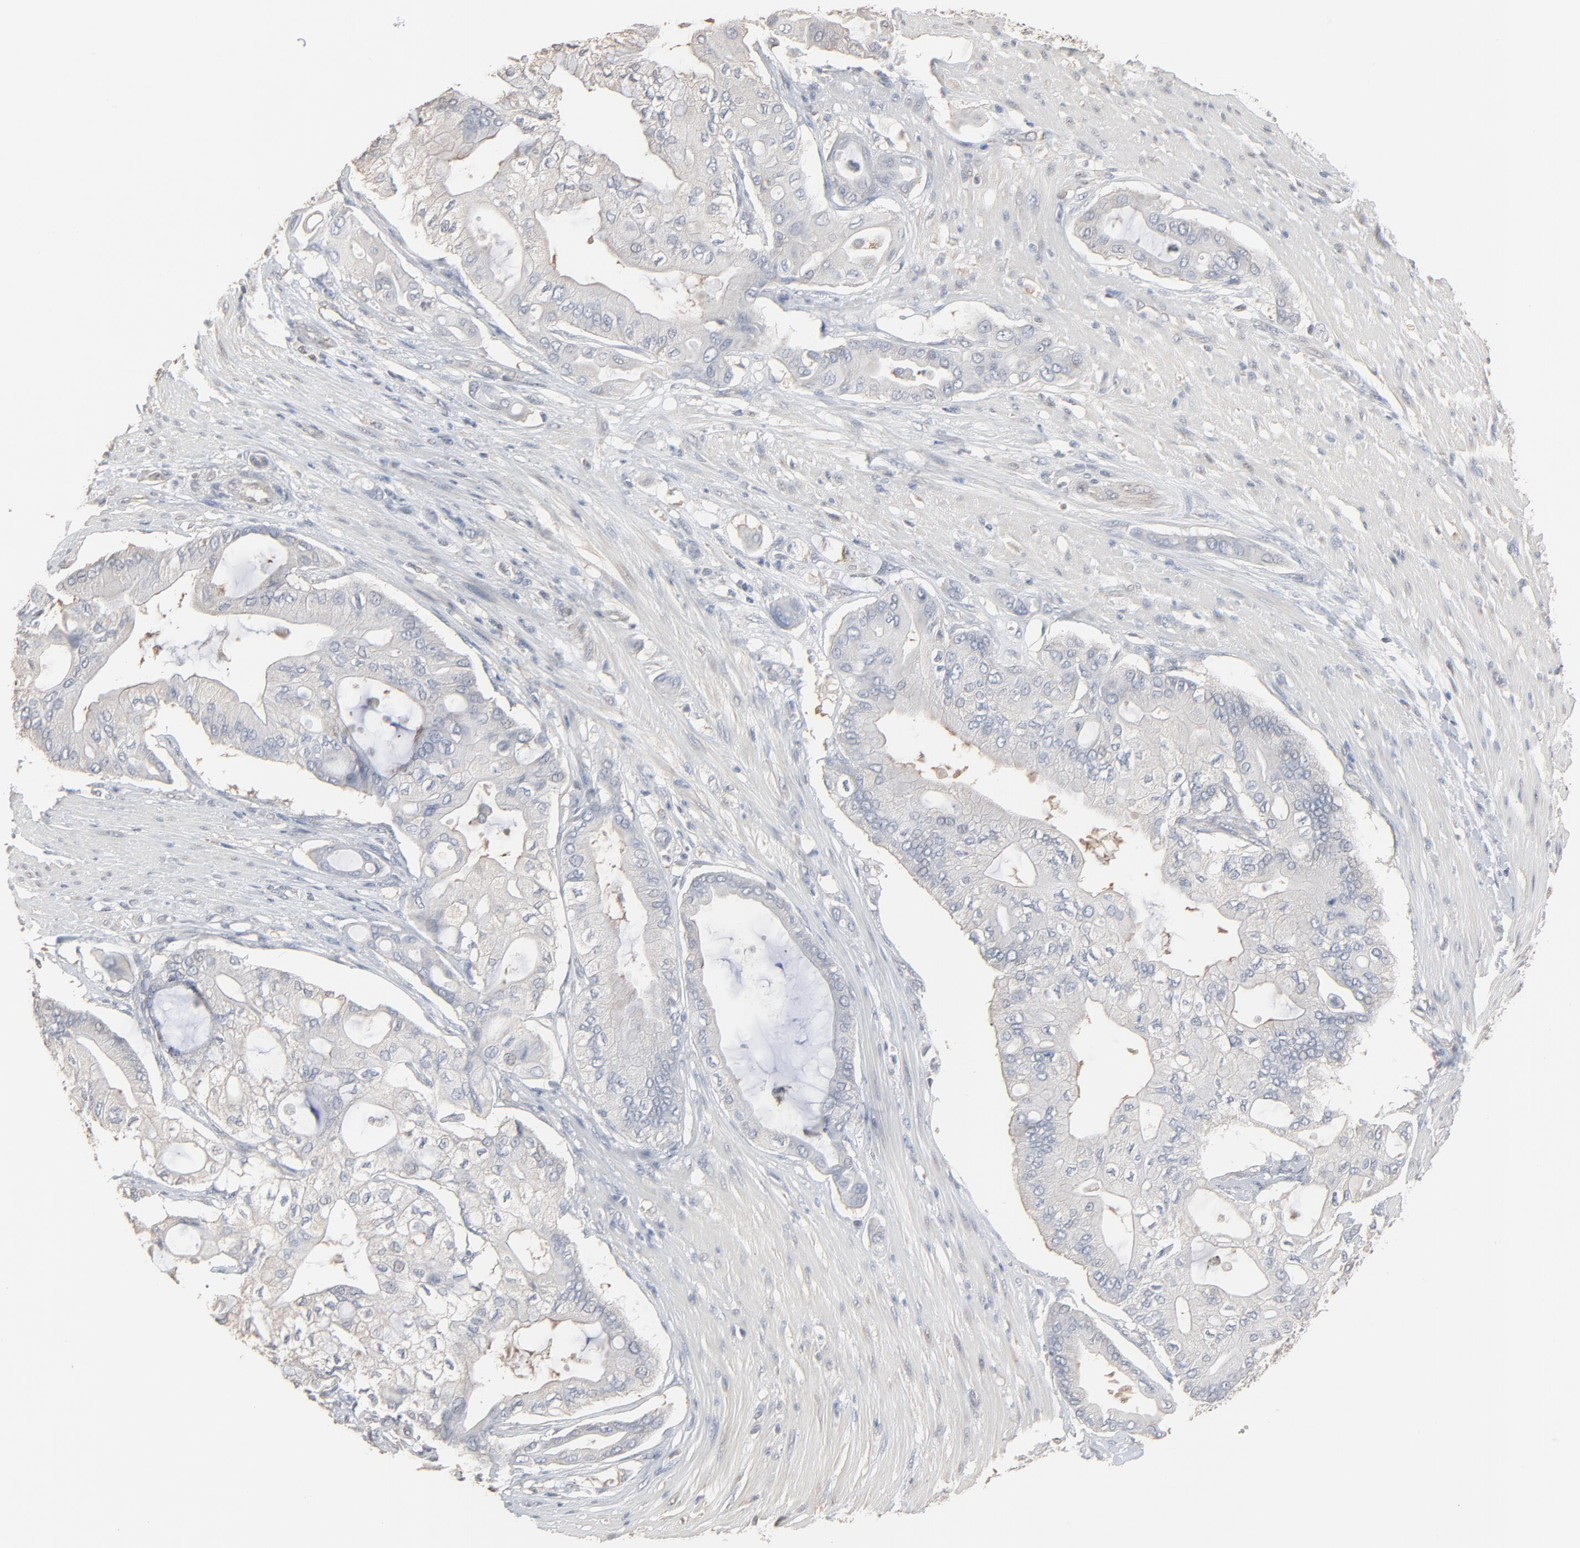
{"staining": {"intensity": "negative", "quantity": "none", "location": "none"}, "tissue": "pancreatic cancer", "cell_type": "Tumor cells", "image_type": "cancer", "snomed": [{"axis": "morphology", "description": "Adenocarcinoma, NOS"}, {"axis": "morphology", "description": "Adenocarcinoma, metastatic, NOS"}, {"axis": "topography", "description": "Lymph node"}, {"axis": "topography", "description": "Pancreas"}, {"axis": "topography", "description": "Duodenum"}], "caption": "A histopathology image of human pancreatic adenocarcinoma is negative for staining in tumor cells. Brightfield microscopy of immunohistochemistry (IHC) stained with DAB (brown) and hematoxylin (blue), captured at high magnification.", "gene": "CCT5", "patient": {"sex": "female", "age": 64}}